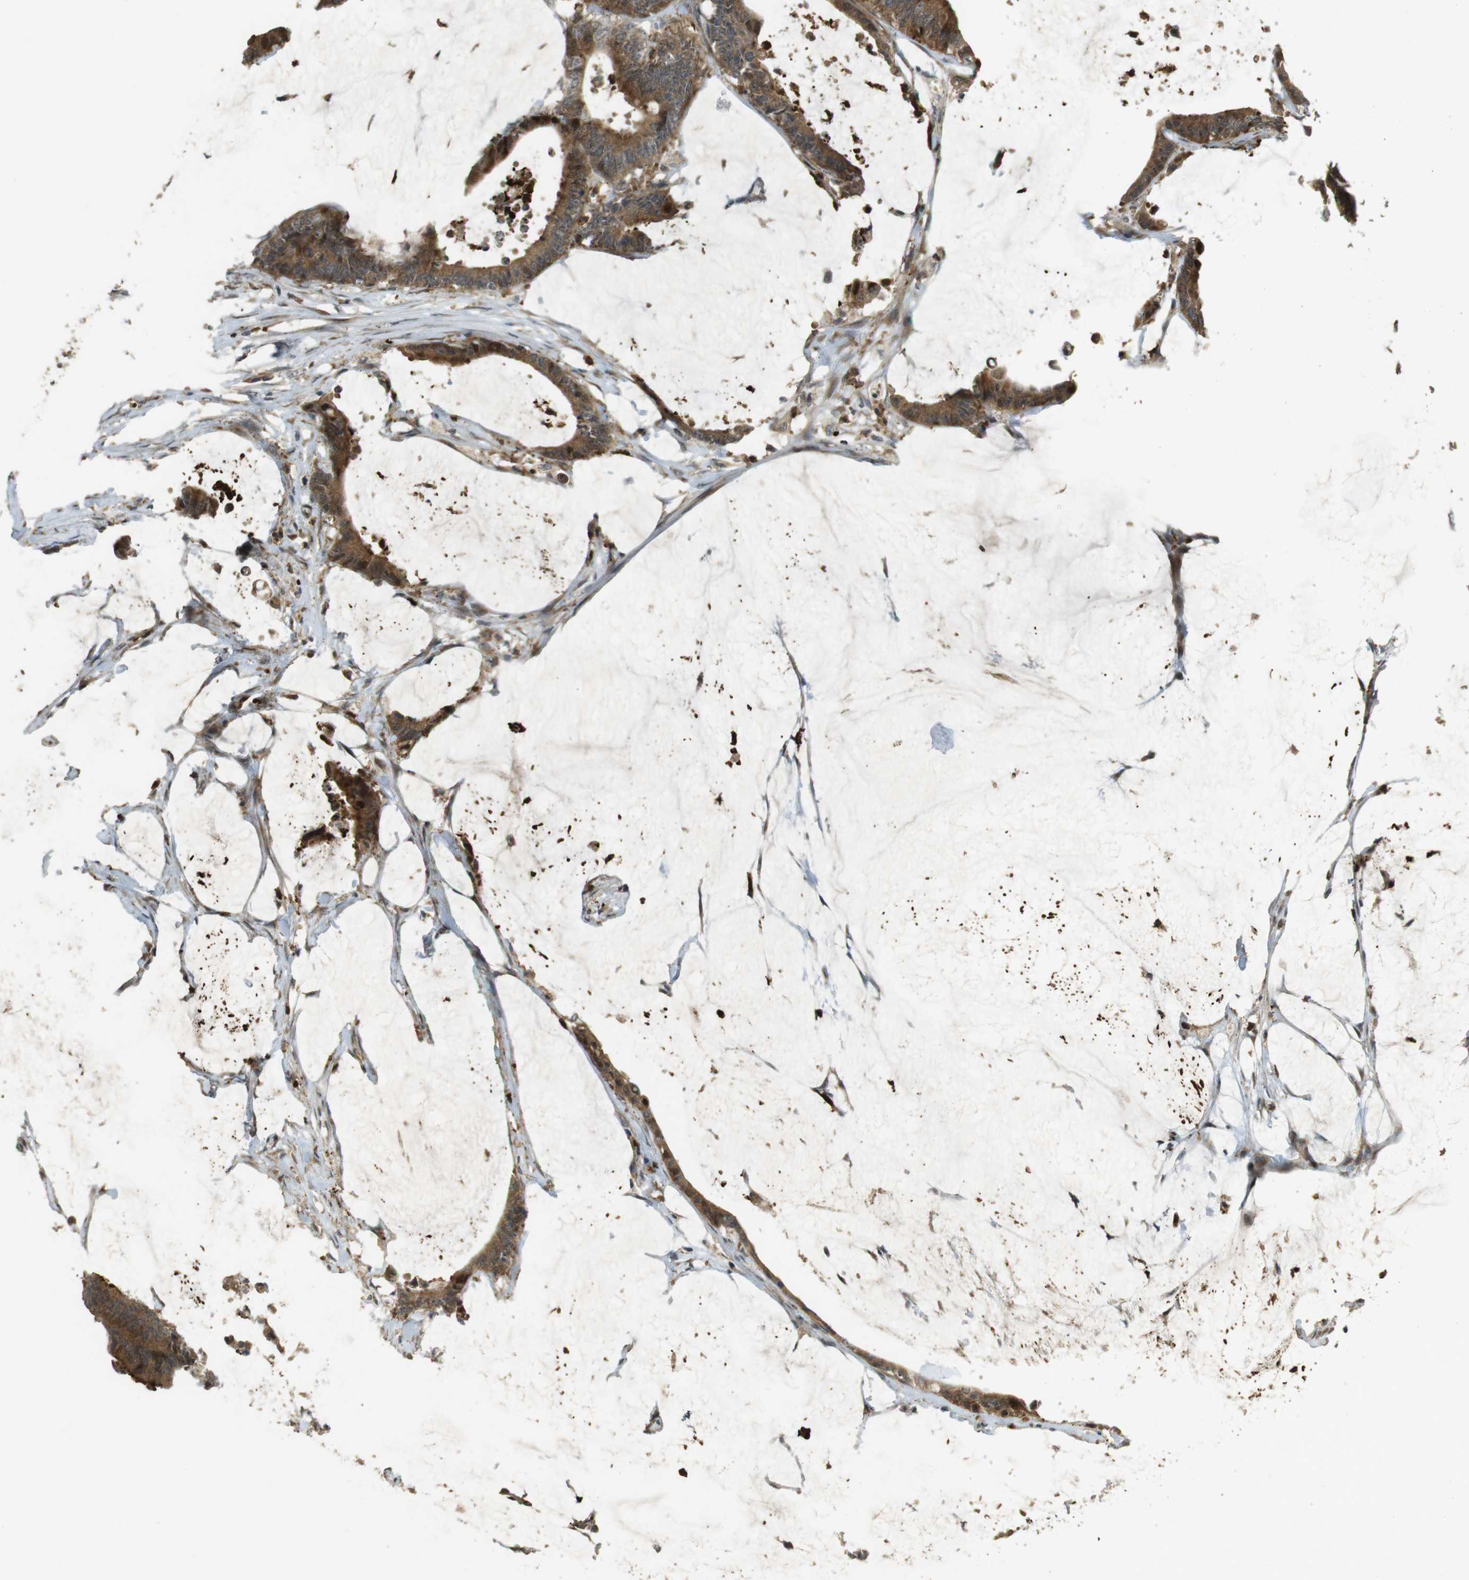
{"staining": {"intensity": "moderate", "quantity": ">75%", "location": "cytoplasmic/membranous"}, "tissue": "colorectal cancer", "cell_type": "Tumor cells", "image_type": "cancer", "snomed": [{"axis": "morphology", "description": "Adenocarcinoma, NOS"}, {"axis": "topography", "description": "Rectum"}], "caption": "Tumor cells exhibit medium levels of moderate cytoplasmic/membranous staining in about >75% of cells in human adenocarcinoma (colorectal).", "gene": "TMX3", "patient": {"sex": "female", "age": 66}}